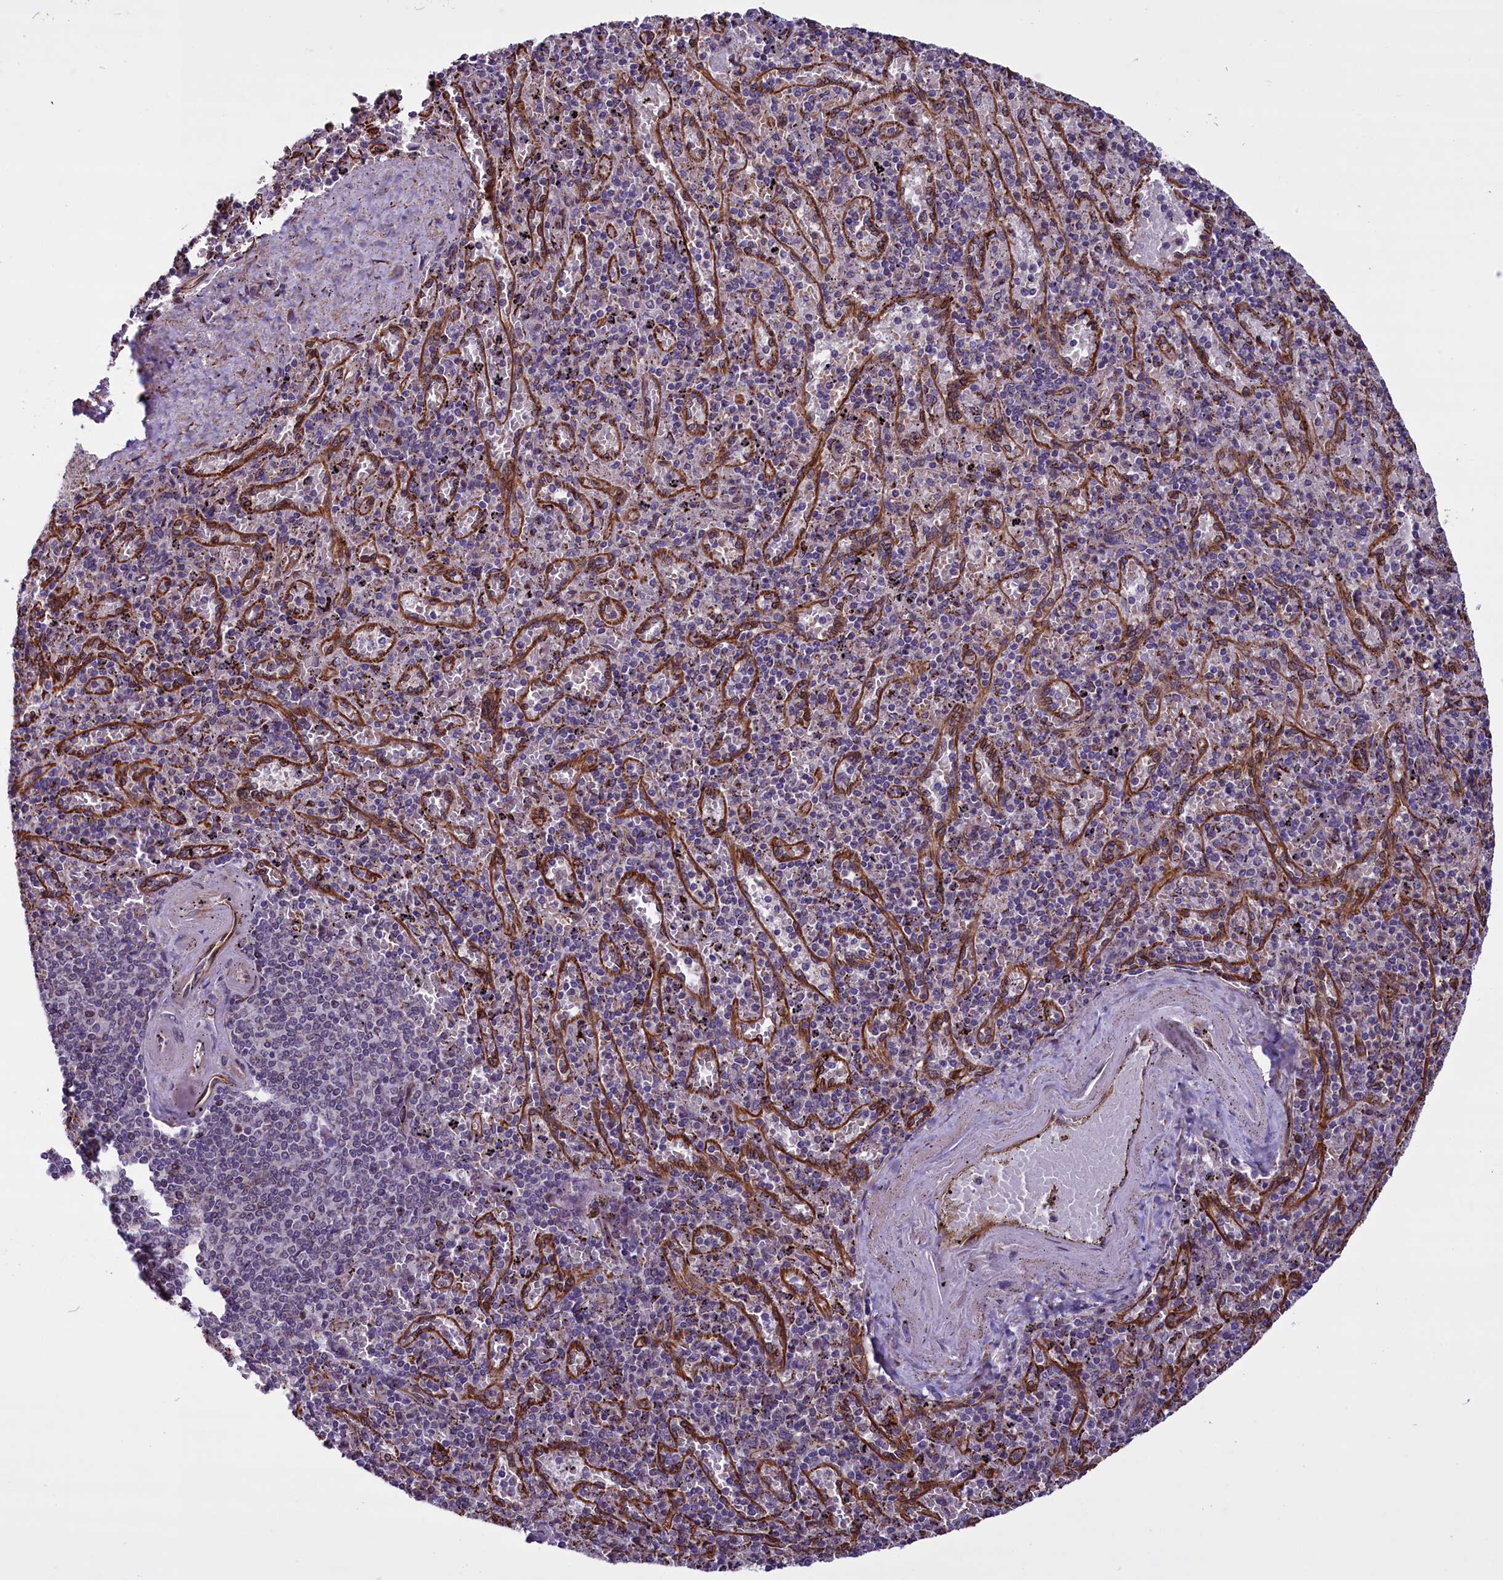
{"staining": {"intensity": "negative", "quantity": "none", "location": "none"}, "tissue": "spleen", "cell_type": "Cells in red pulp", "image_type": "normal", "snomed": [{"axis": "morphology", "description": "Normal tissue, NOS"}, {"axis": "topography", "description": "Spleen"}], "caption": "Immunohistochemistry of normal spleen displays no expression in cells in red pulp. (DAB immunohistochemistry (IHC) visualized using brightfield microscopy, high magnification).", "gene": "MIEF2", "patient": {"sex": "male", "age": 82}}